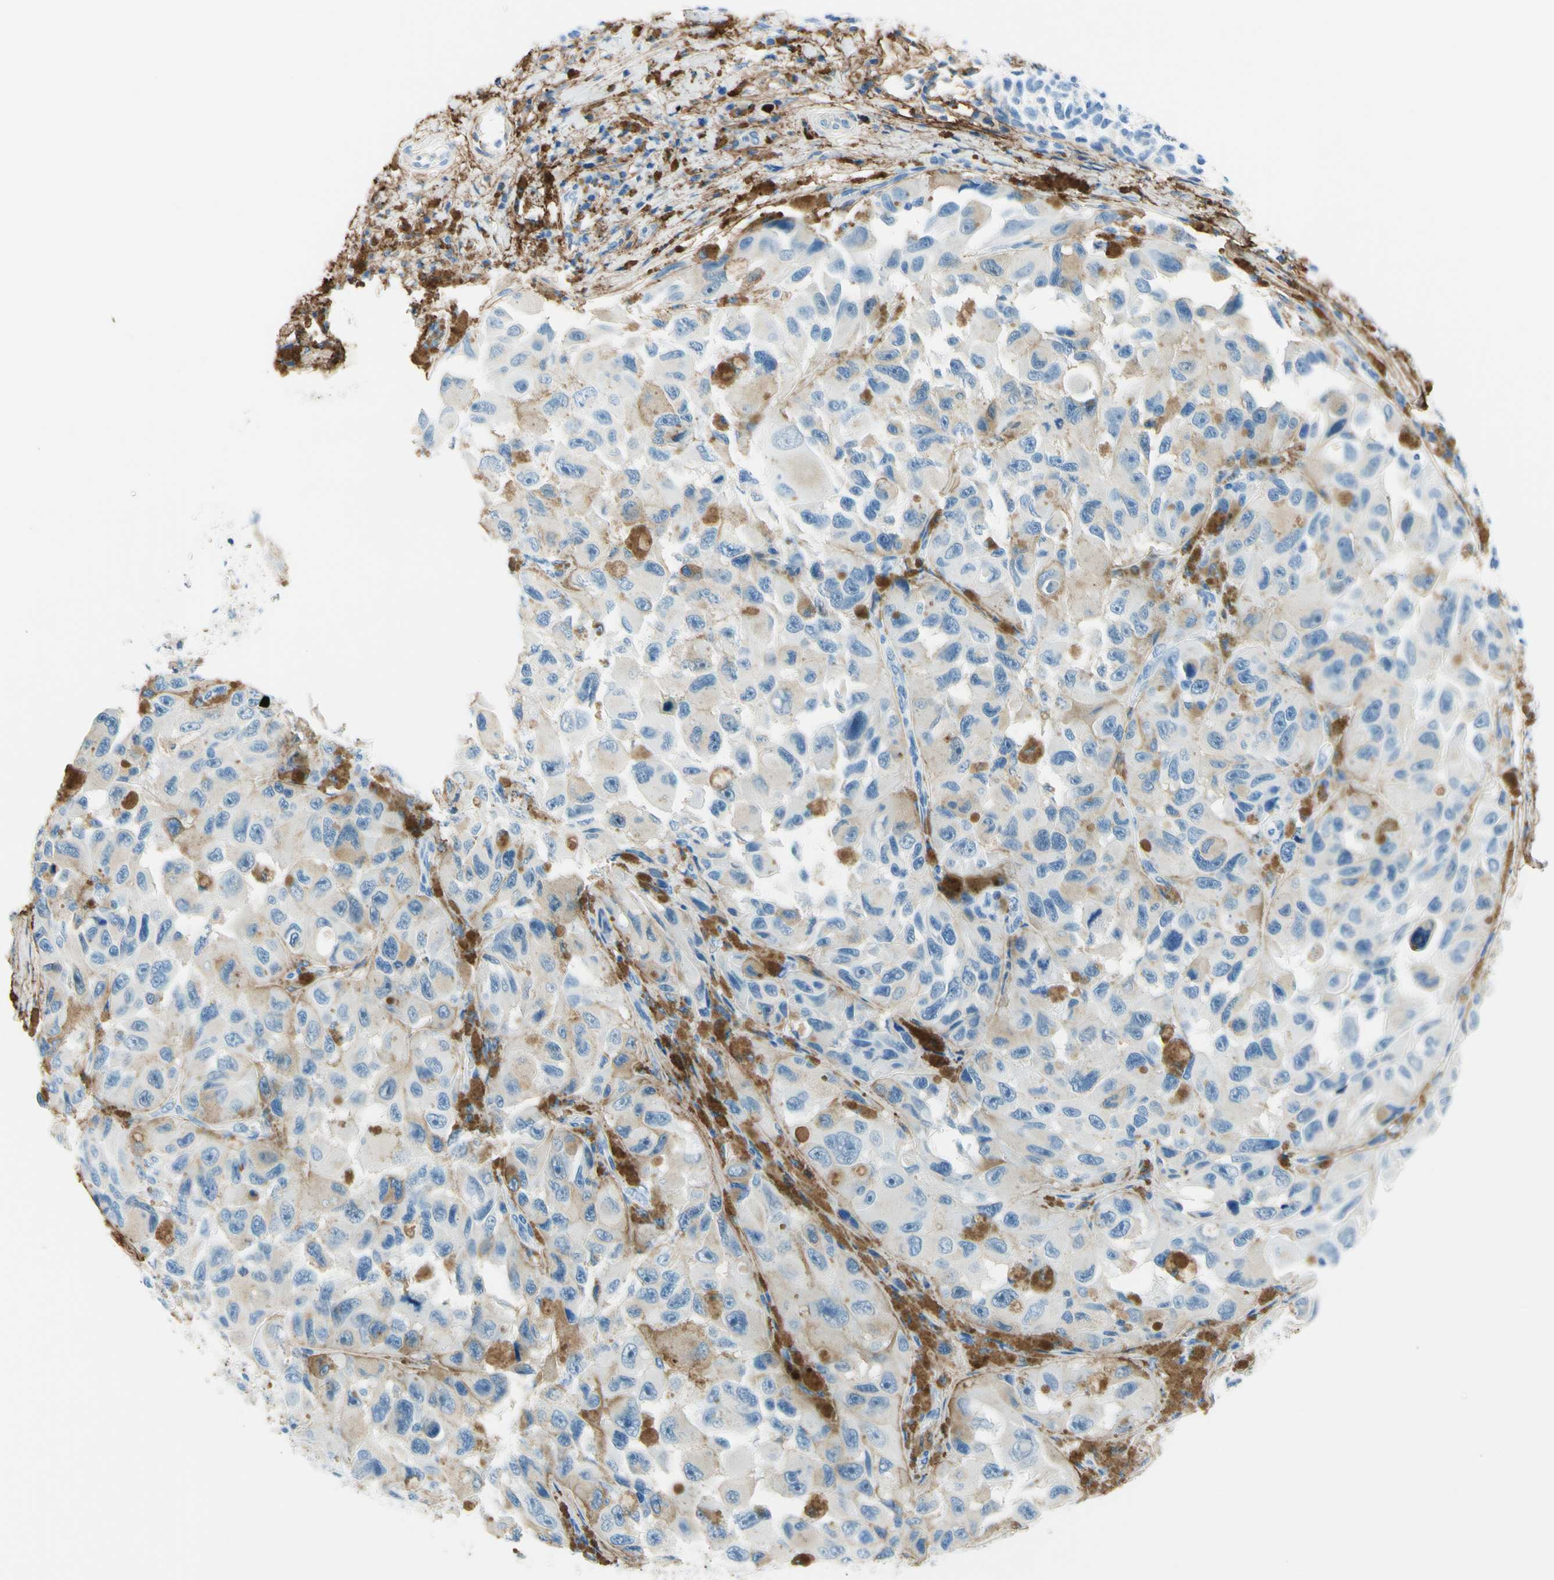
{"staining": {"intensity": "negative", "quantity": "none", "location": "none"}, "tissue": "melanoma", "cell_type": "Tumor cells", "image_type": "cancer", "snomed": [{"axis": "morphology", "description": "Malignant melanoma, NOS"}, {"axis": "topography", "description": "Skin"}], "caption": "This is an immunohistochemistry histopathology image of malignant melanoma. There is no expression in tumor cells.", "gene": "MFAP5", "patient": {"sex": "female", "age": 73}}